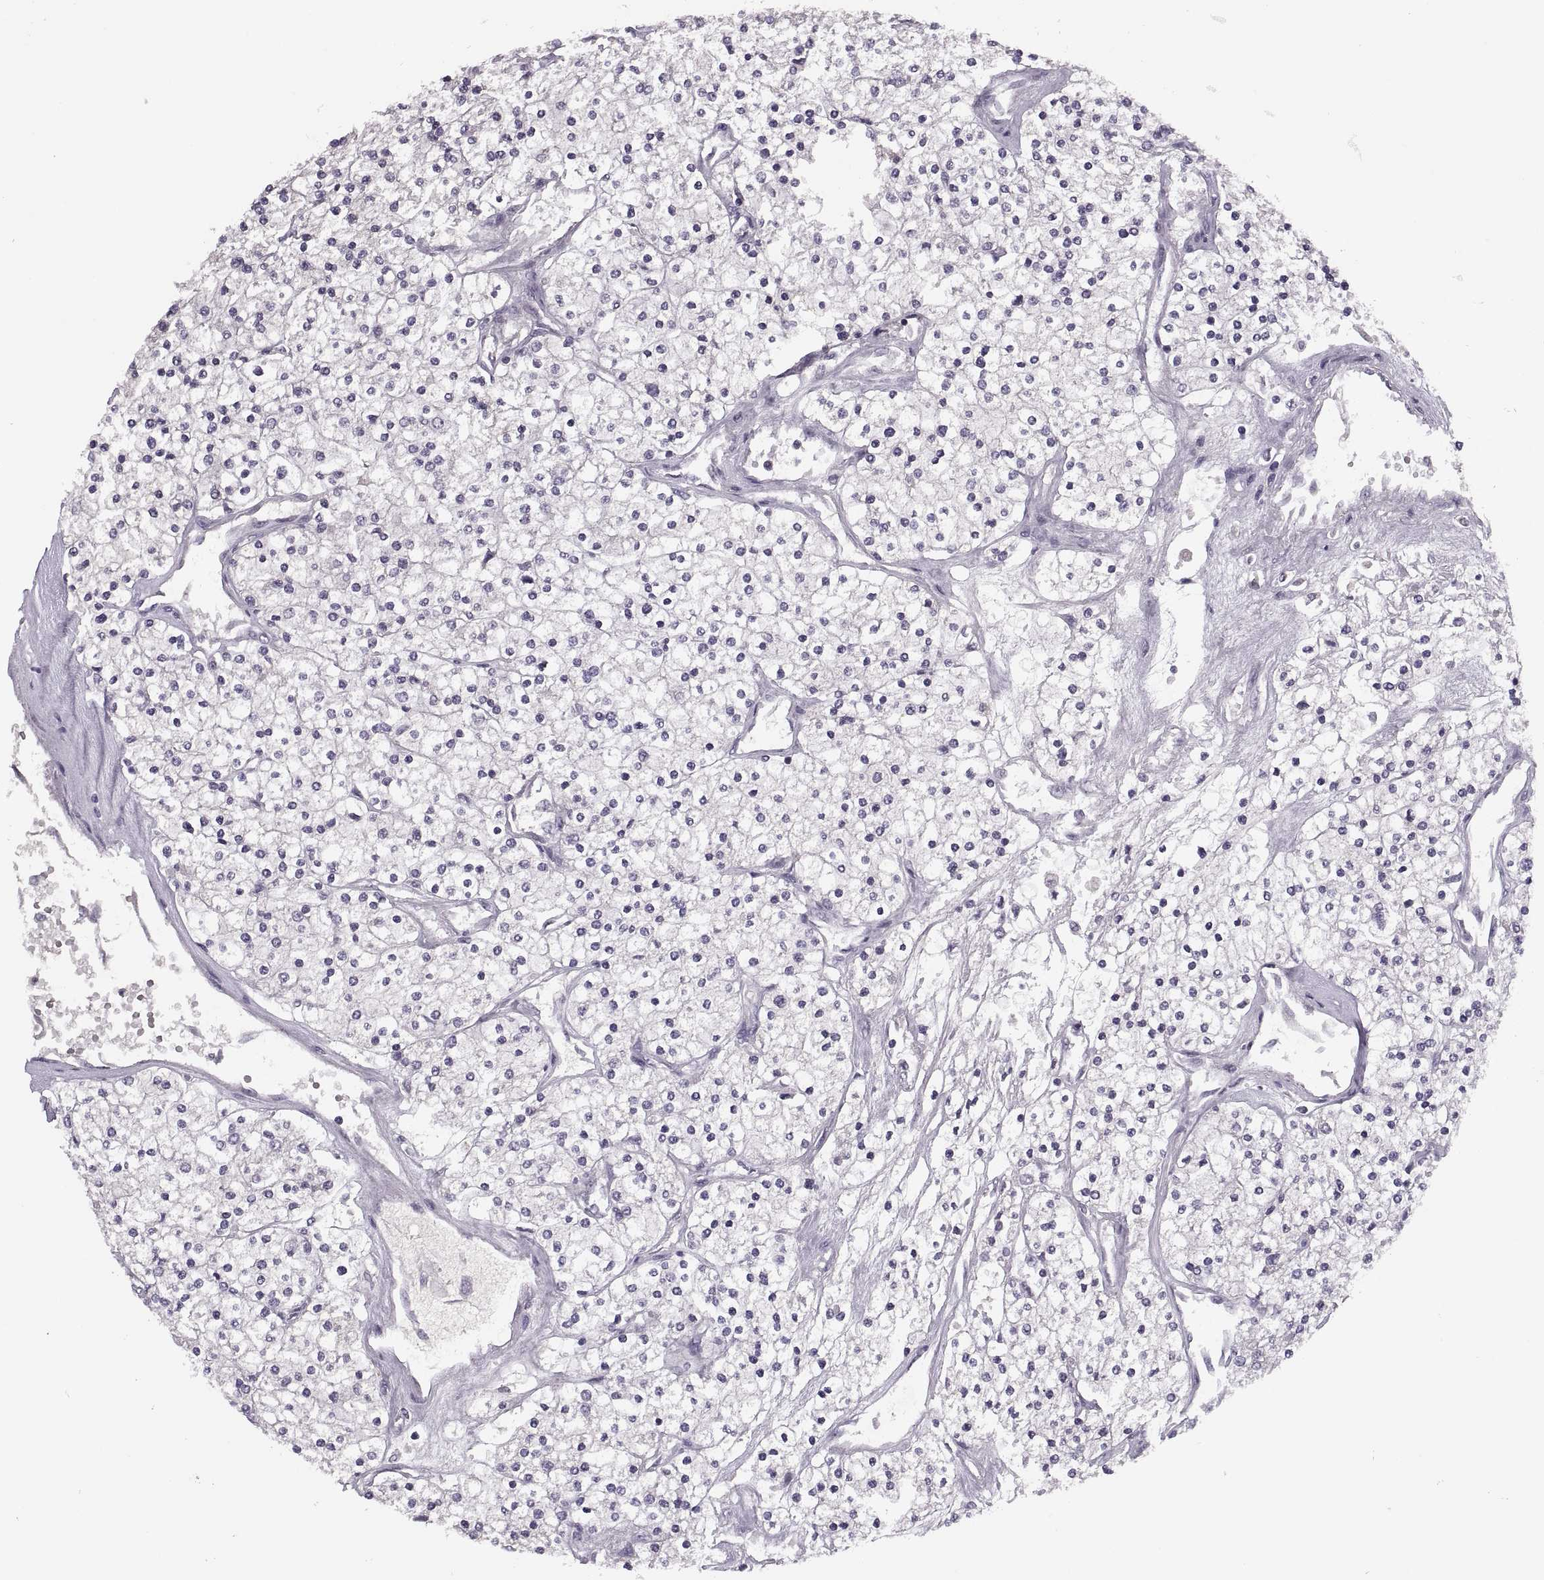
{"staining": {"intensity": "negative", "quantity": "none", "location": "none"}, "tissue": "renal cancer", "cell_type": "Tumor cells", "image_type": "cancer", "snomed": [{"axis": "morphology", "description": "Adenocarcinoma, NOS"}, {"axis": "topography", "description": "Kidney"}], "caption": "A high-resolution micrograph shows immunohistochemistry staining of renal cancer (adenocarcinoma), which shows no significant positivity in tumor cells. (DAB immunohistochemistry with hematoxylin counter stain).", "gene": "CACNA1F", "patient": {"sex": "male", "age": 80}}